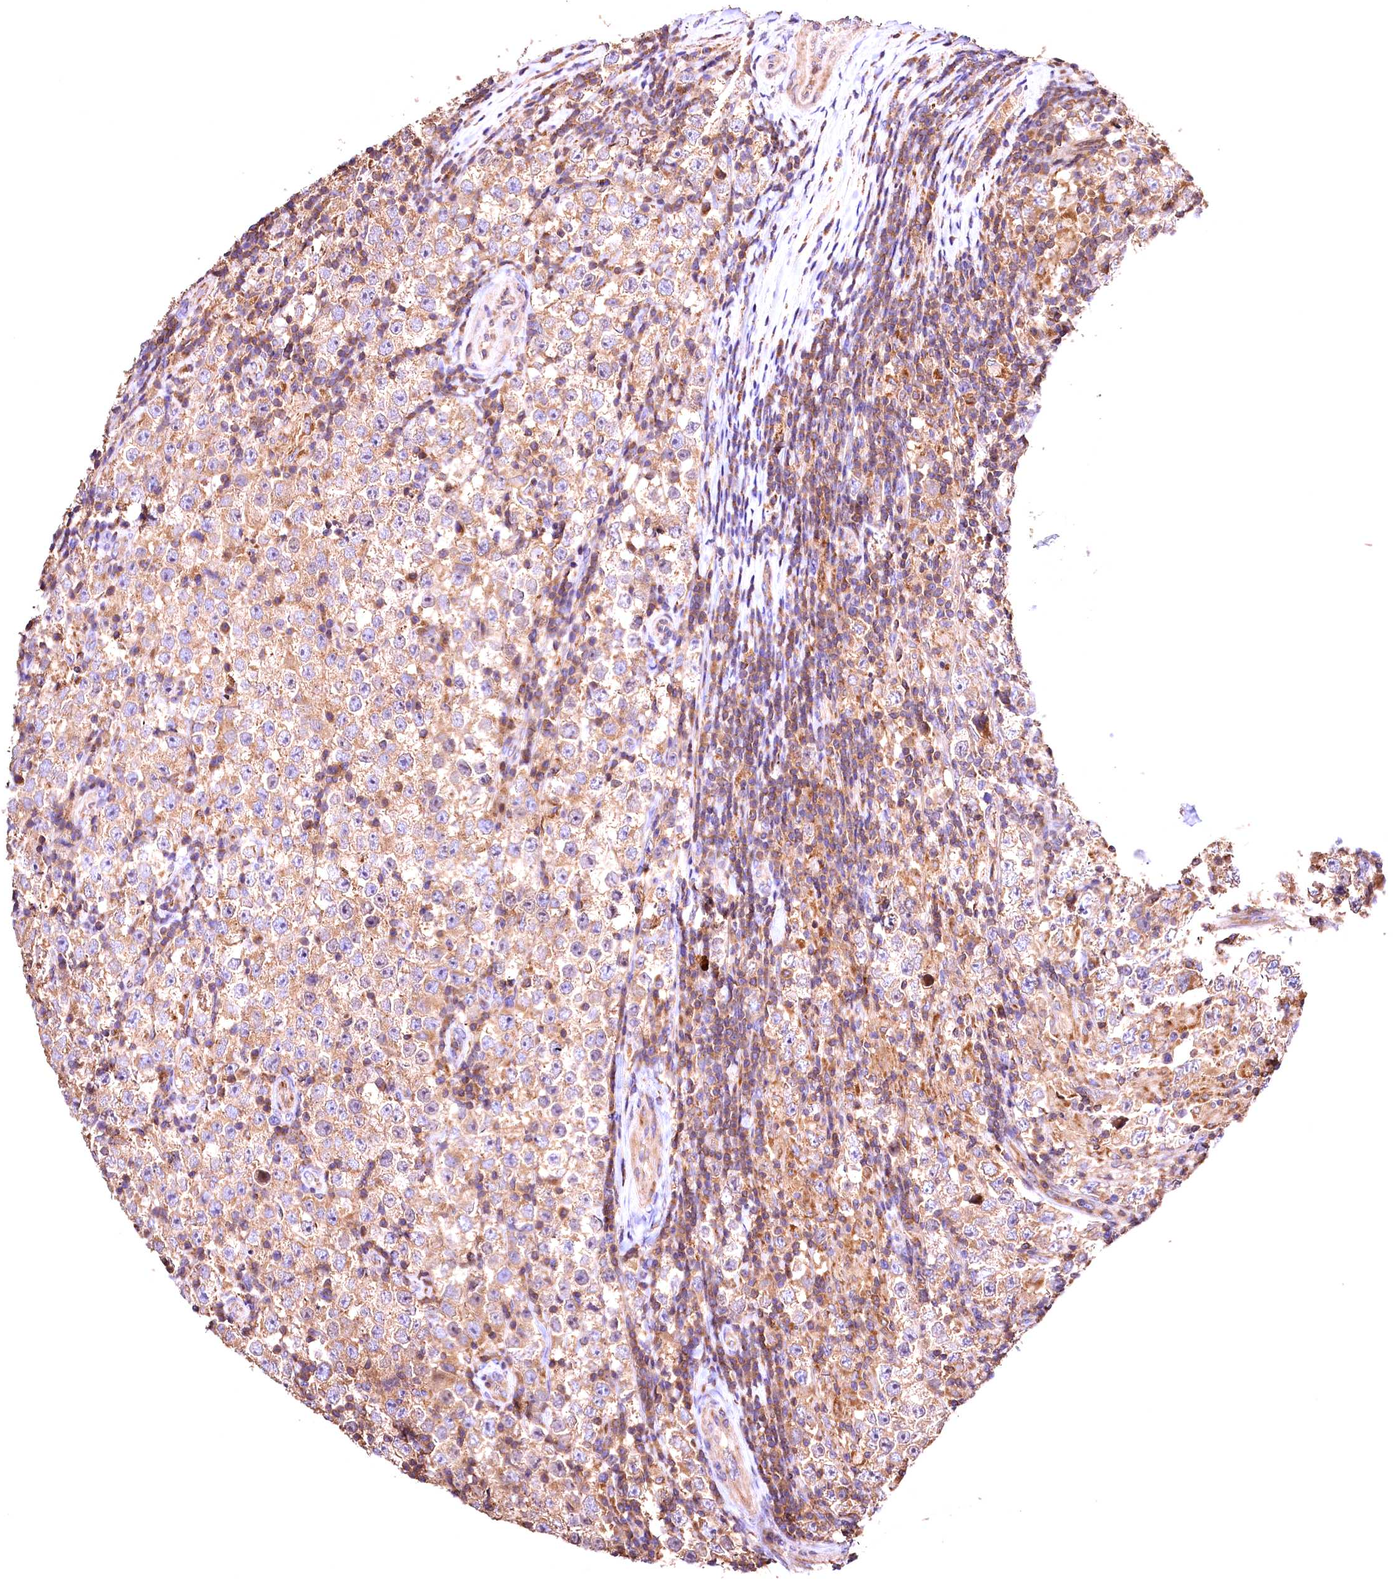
{"staining": {"intensity": "weak", "quantity": ">75%", "location": "cytoplasmic/membranous"}, "tissue": "testis cancer", "cell_type": "Tumor cells", "image_type": "cancer", "snomed": [{"axis": "morphology", "description": "Normal tissue, NOS"}, {"axis": "morphology", "description": "Urothelial carcinoma, High grade"}, {"axis": "morphology", "description": "Seminoma, NOS"}, {"axis": "morphology", "description": "Carcinoma, Embryonal, NOS"}, {"axis": "topography", "description": "Urinary bladder"}, {"axis": "topography", "description": "Testis"}], "caption": "Protein expression analysis of testis high-grade urothelial carcinoma reveals weak cytoplasmic/membranous positivity in about >75% of tumor cells.", "gene": "KPTN", "patient": {"sex": "male", "age": 41}}